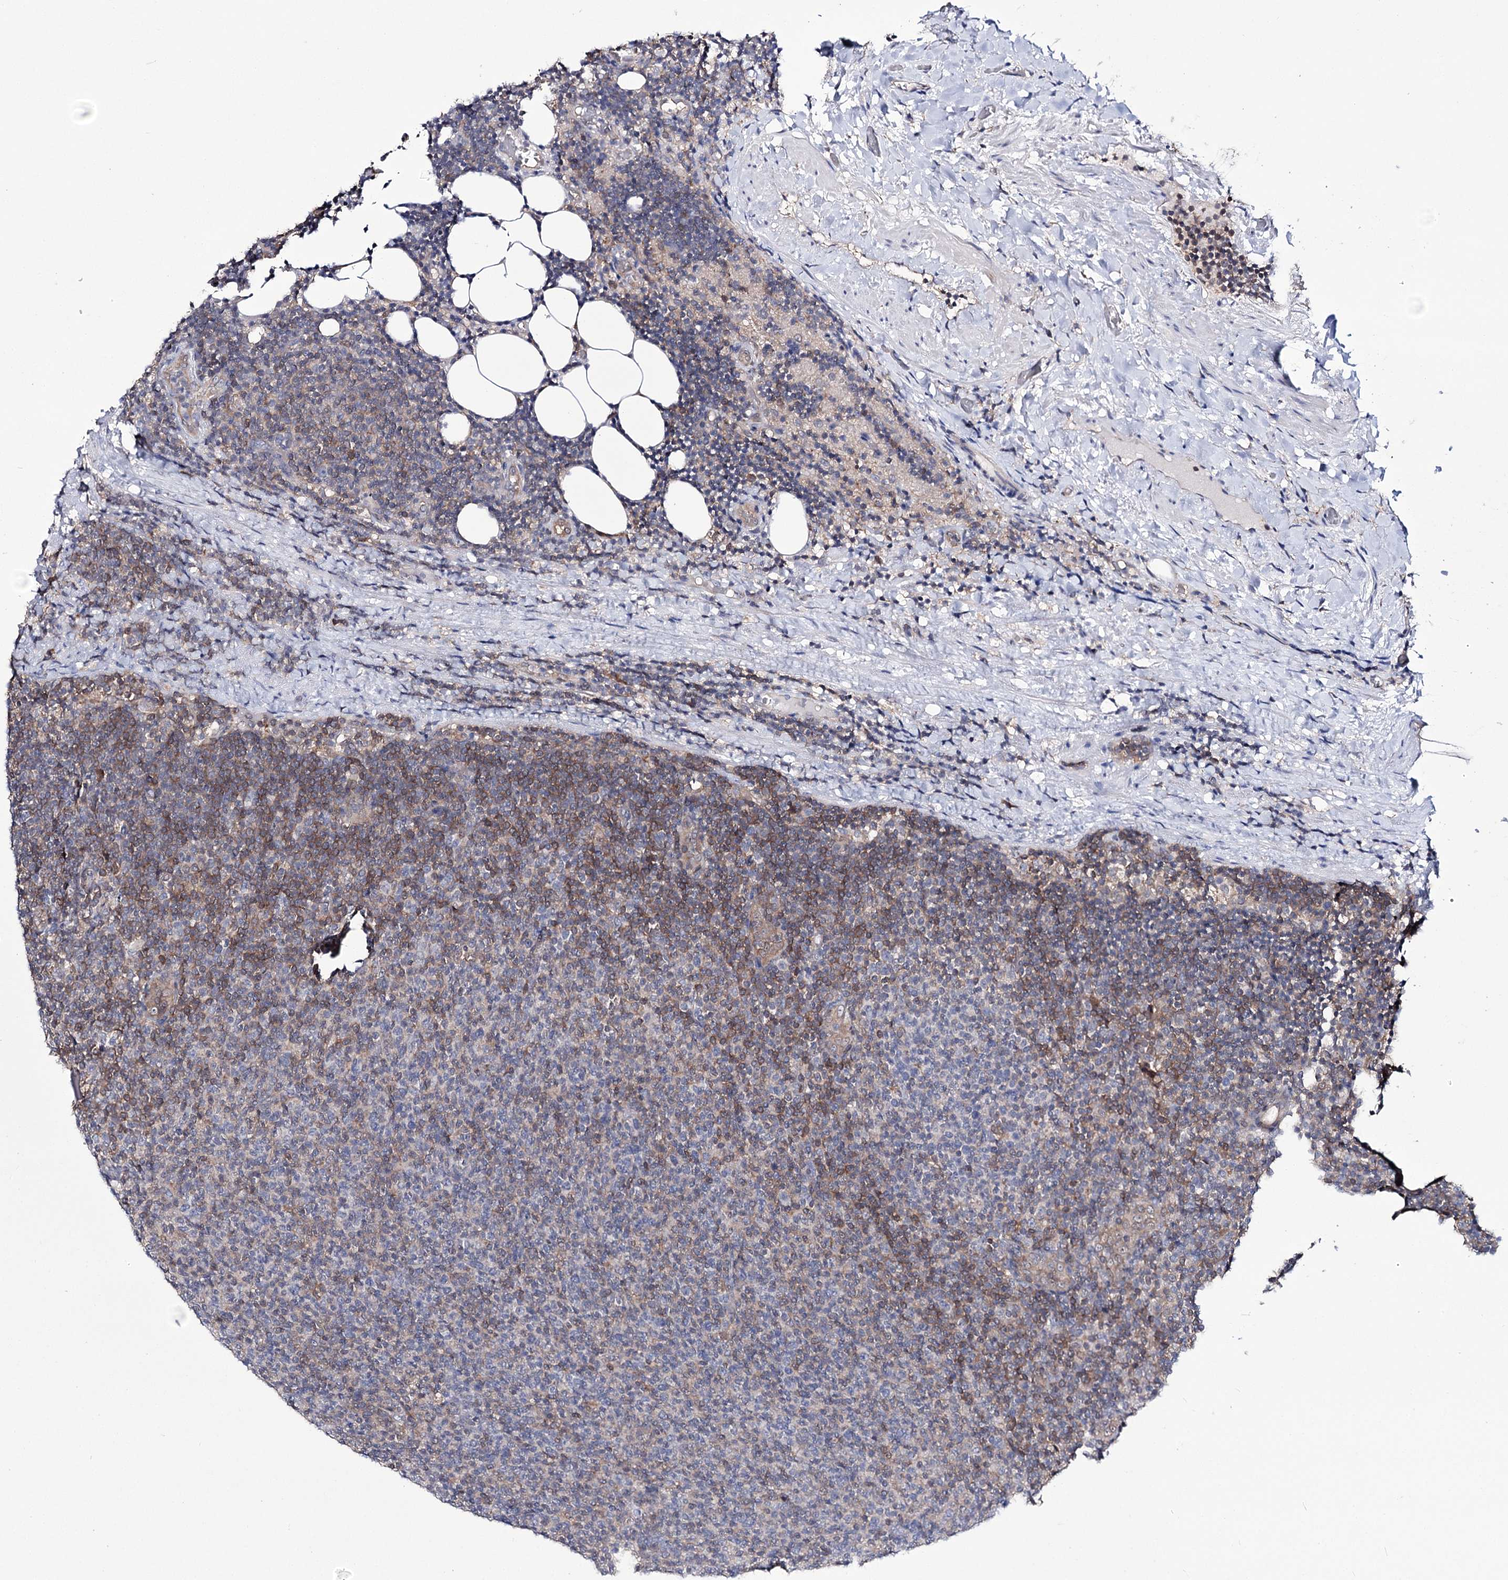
{"staining": {"intensity": "moderate", "quantity": "<25%", "location": "cytoplasmic/membranous"}, "tissue": "lymphoma", "cell_type": "Tumor cells", "image_type": "cancer", "snomed": [{"axis": "morphology", "description": "Malignant lymphoma, non-Hodgkin's type, Low grade"}, {"axis": "topography", "description": "Lymph node"}], "caption": "Immunohistochemical staining of lymphoma shows low levels of moderate cytoplasmic/membranous protein positivity in approximately <25% of tumor cells.", "gene": "PTER", "patient": {"sex": "male", "age": 66}}